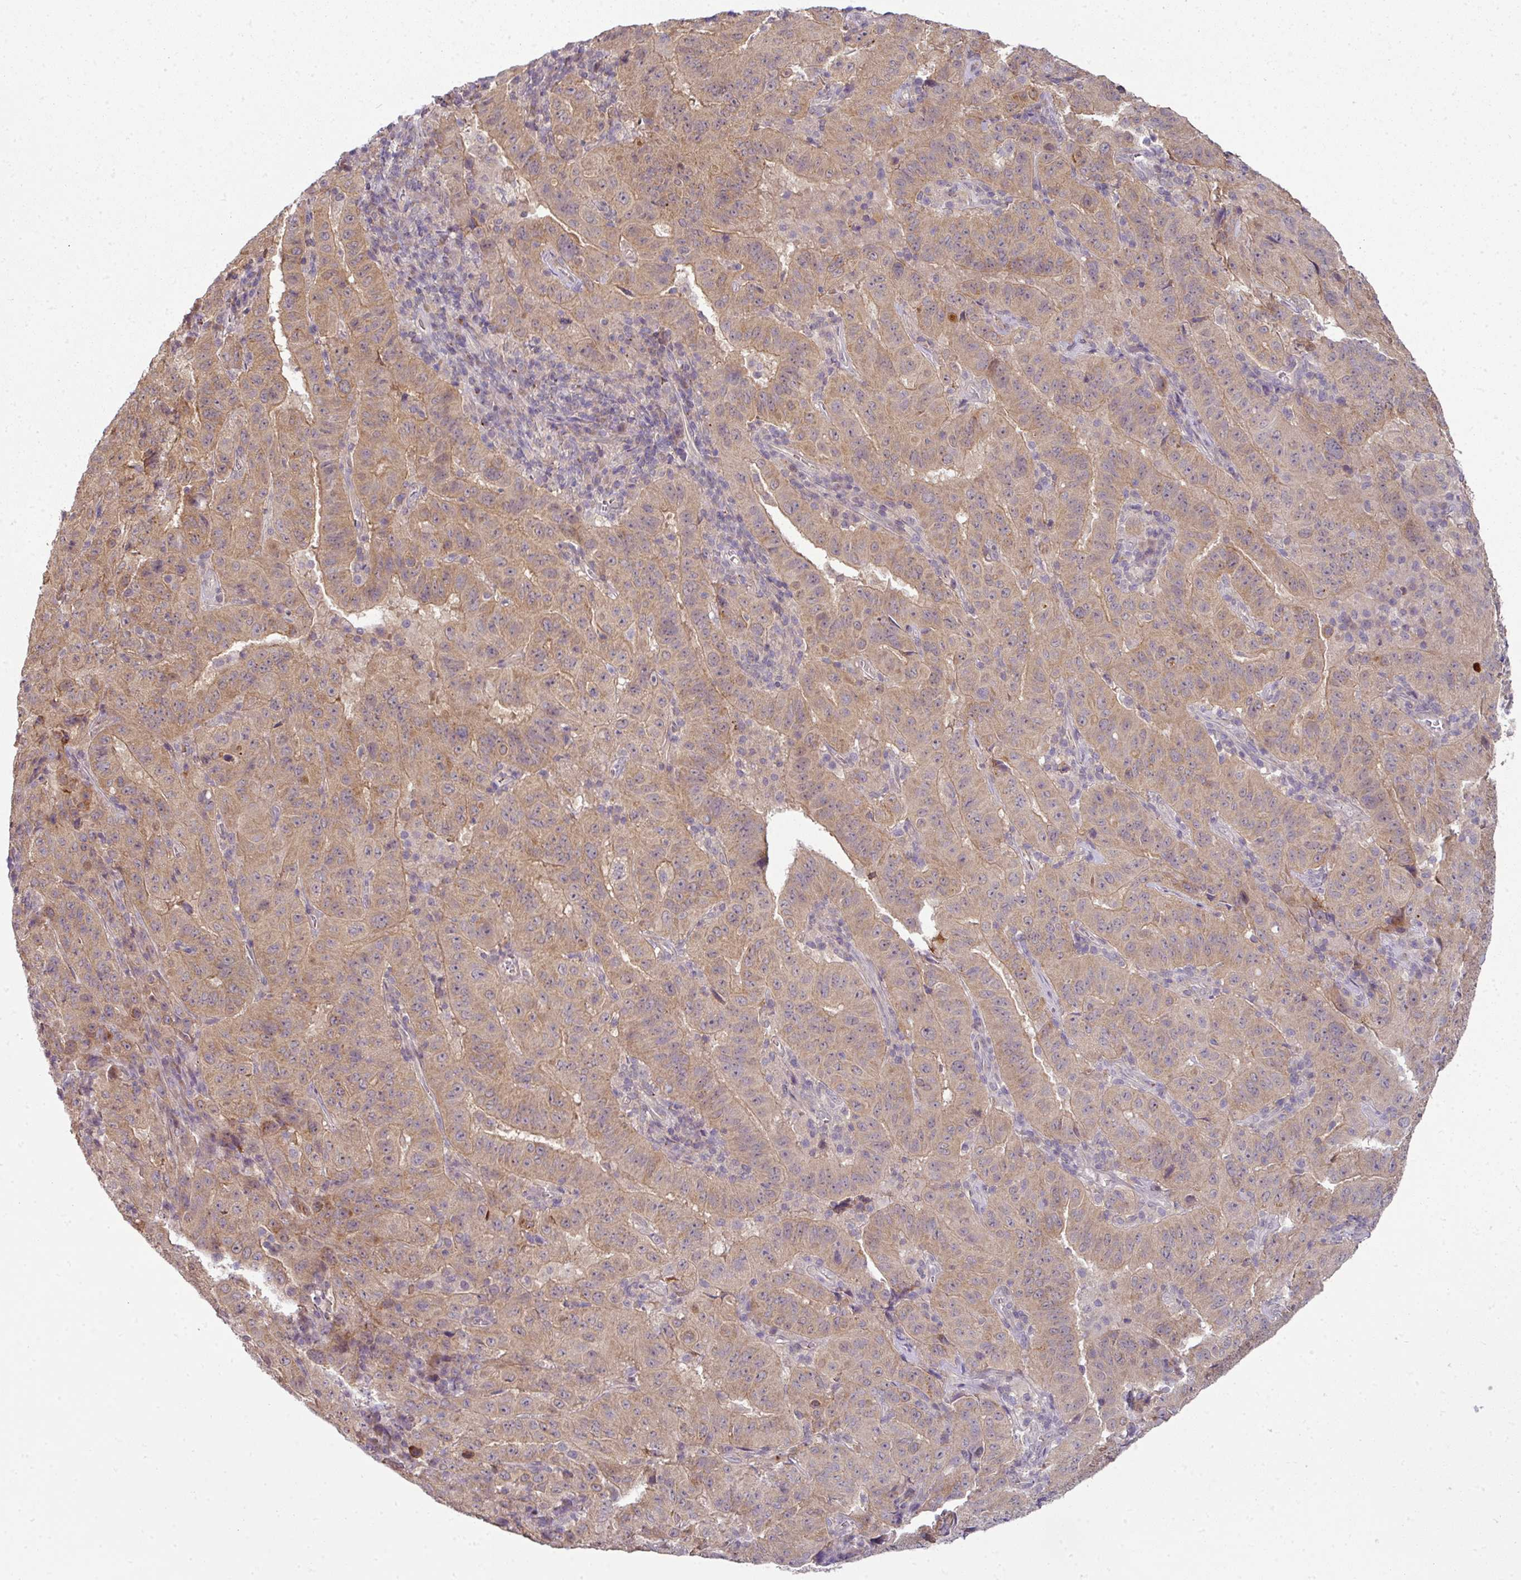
{"staining": {"intensity": "moderate", "quantity": "25%-75%", "location": "cytoplasmic/membranous"}, "tissue": "pancreatic cancer", "cell_type": "Tumor cells", "image_type": "cancer", "snomed": [{"axis": "morphology", "description": "Adenocarcinoma, NOS"}, {"axis": "topography", "description": "Pancreas"}], "caption": "Approximately 25%-75% of tumor cells in human pancreatic cancer reveal moderate cytoplasmic/membranous protein positivity as visualized by brown immunohistochemical staining.", "gene": "DERPC", "patient": {"sex": "male", "age": 63}}